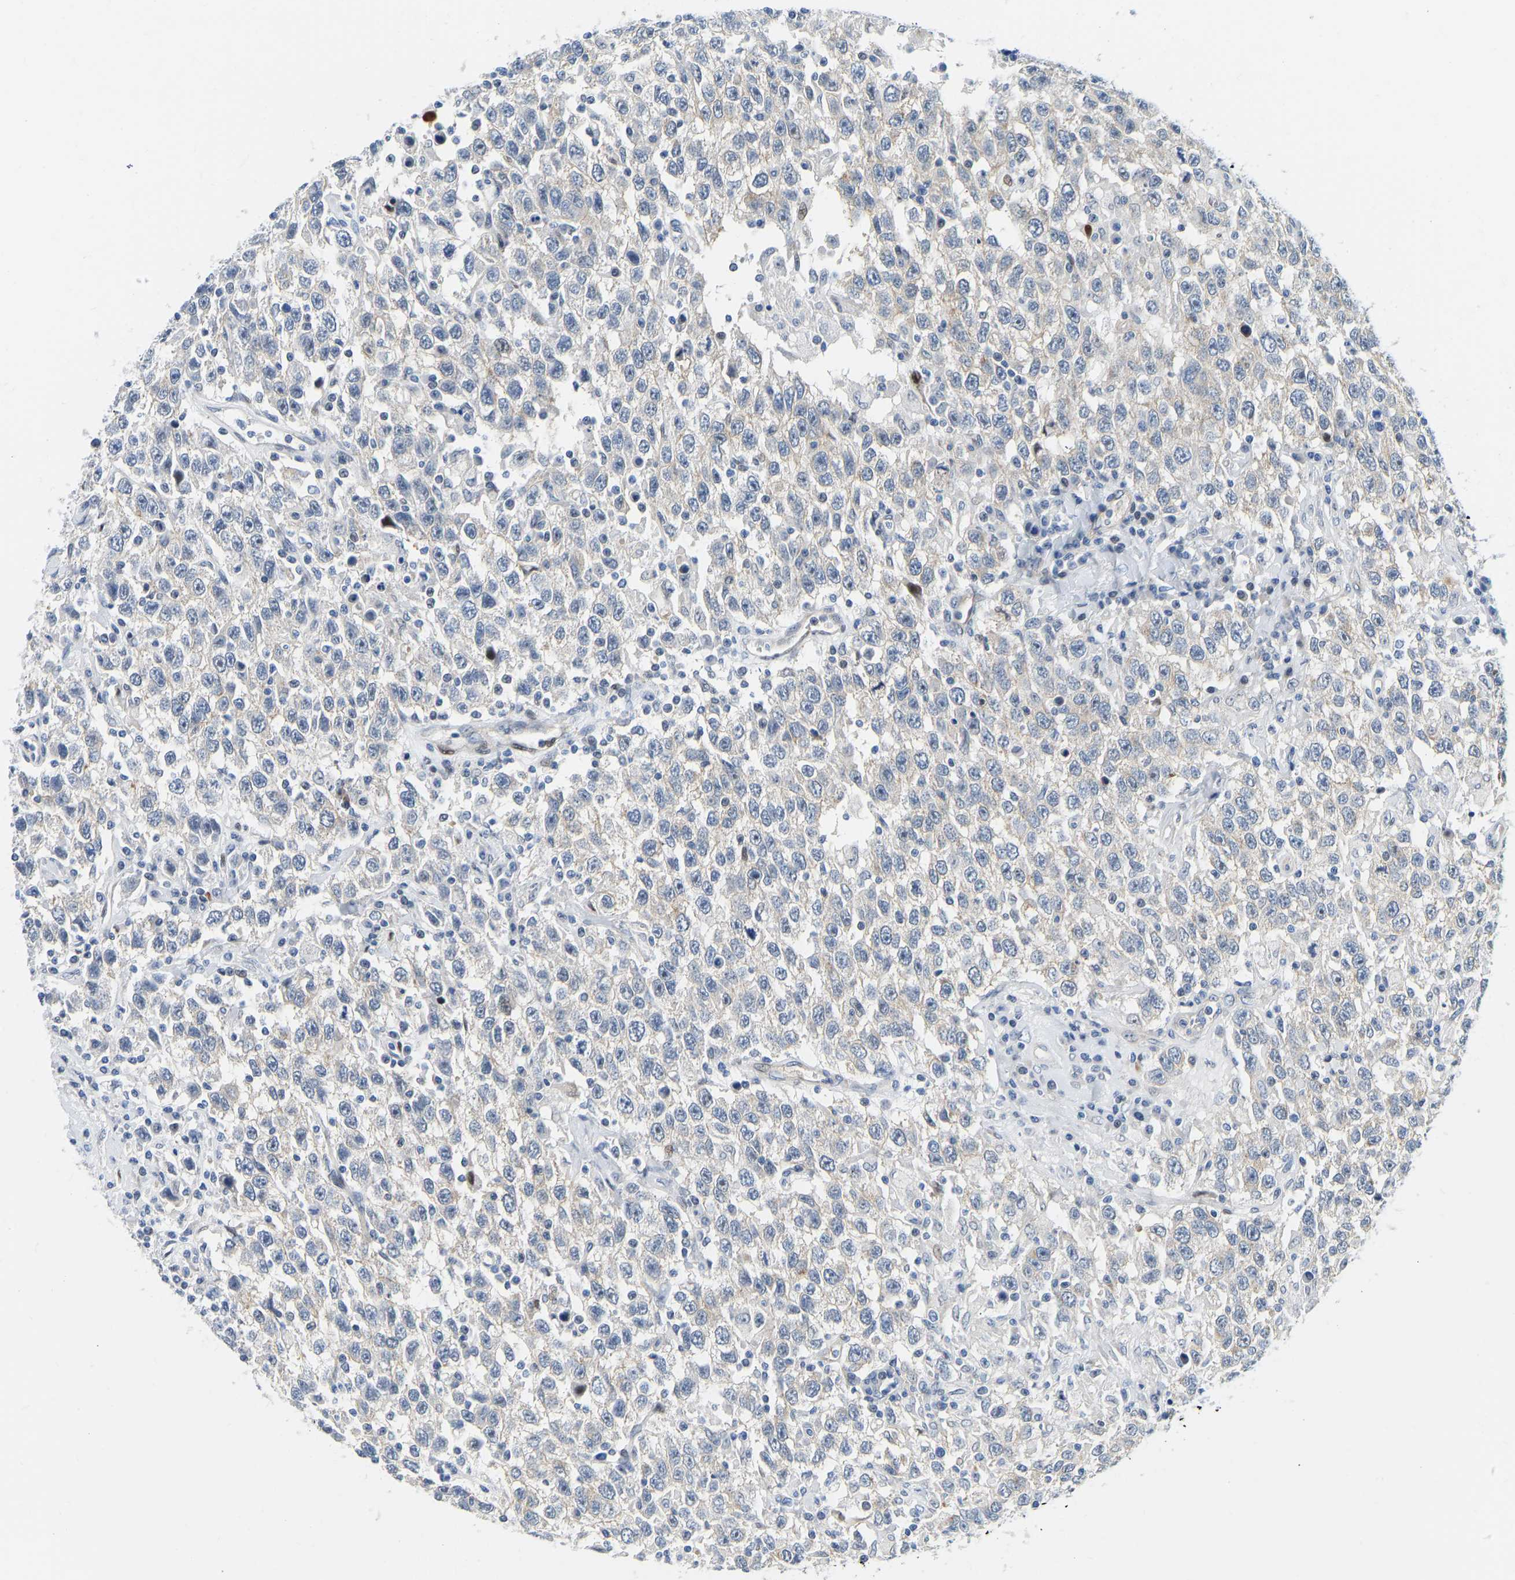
{"staining": {"intensity": "weak", "quantity": "<25%", "location": "cytoplasmic/membranous"}, "tissue": "testis cancer", "cell_type": "Tumor cells", "image_type": "cancer", "snomed": [{"axis": "morphology", "description": "Seminoma, NOS"}, {"axis": "topography", "description": "Testis"}], "caption": "Protein analysis of testis cancer exhibits no significant expression in tumor cells.", "gene": "HDAC5", "patient": {"sex": "male", "age": 41}}